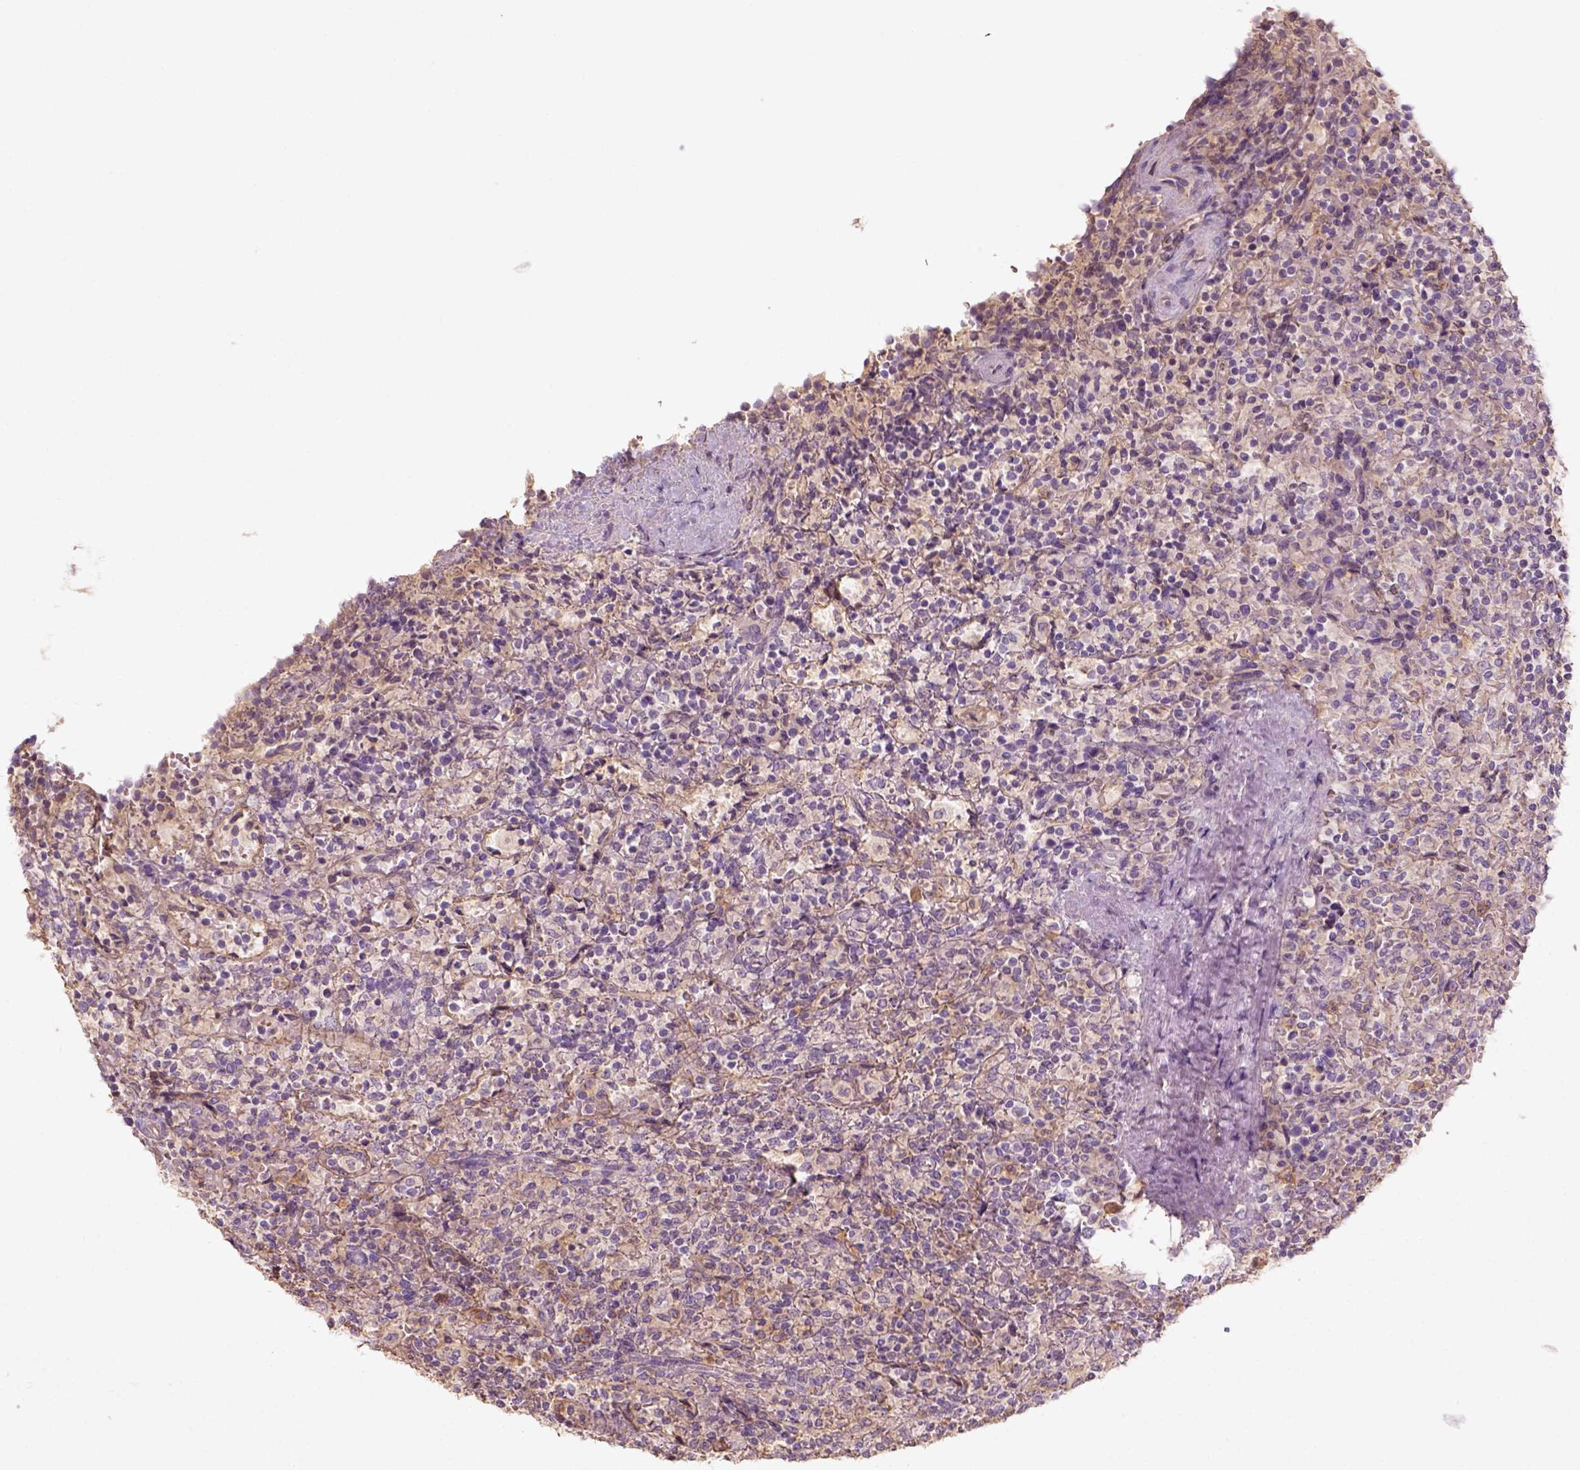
{"staining": {"intensity": "weak", "quantity": "<25%", "location": "cytoplasmic/membranous"}, "tissue": "lymphoma", "cell_type": "Tumor cells", "image_type": "cancer", "snomed": [{"axis": "morphology", "description": "Malignant lymphoma, non-Hodgkin's type, Low grade"}, {"axis": "topography", "description": "Spleen"}], "caption": "DAB immunohistochemical staining of human lymphoma exhibits no significant staining in tumor cells.", "gene": "AQP9", "patient": {"sex": "male", "age": 62}}